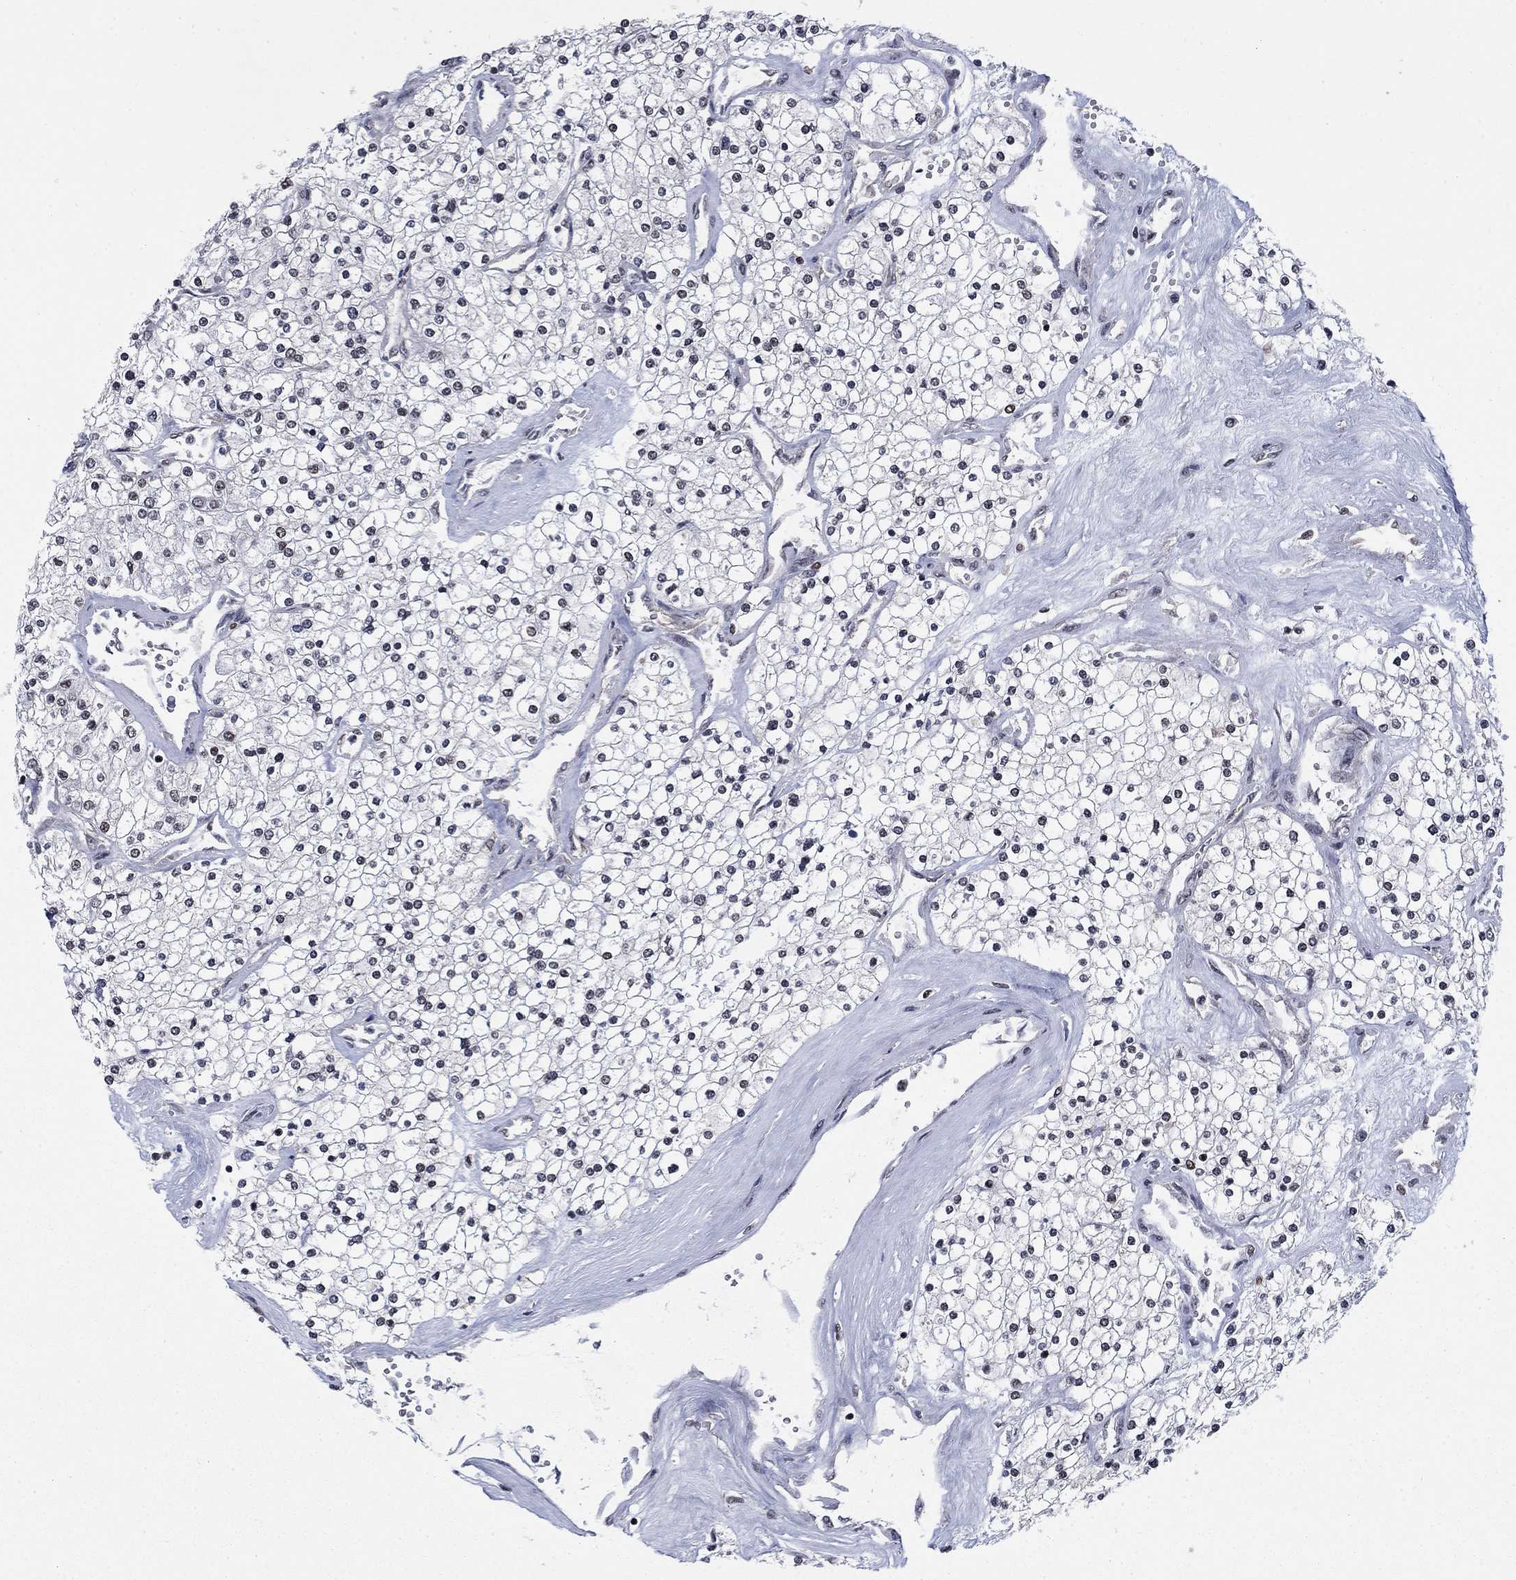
{"staining": {"intensity": "negative", "quantity": "none", "location": "none"}, "tissue": "renal cancer", "cell_type": "Tumor cells", "image_type": "cancer", "snomed": [{"axis": "morphology", "description": "Adenocarcinoma, NOS"}, {"axis": "topography", "description": "Kidney"}], "caption": "Immunohistochemistry (IHC) micrograph of neoplastic tissue: human adenocarcinoma (renal) stained with DAB demonstrates no significant protein positivity in tumor cells.", "gene": "RPRD1B", "patient": {"sex": "male", "age": 80}}